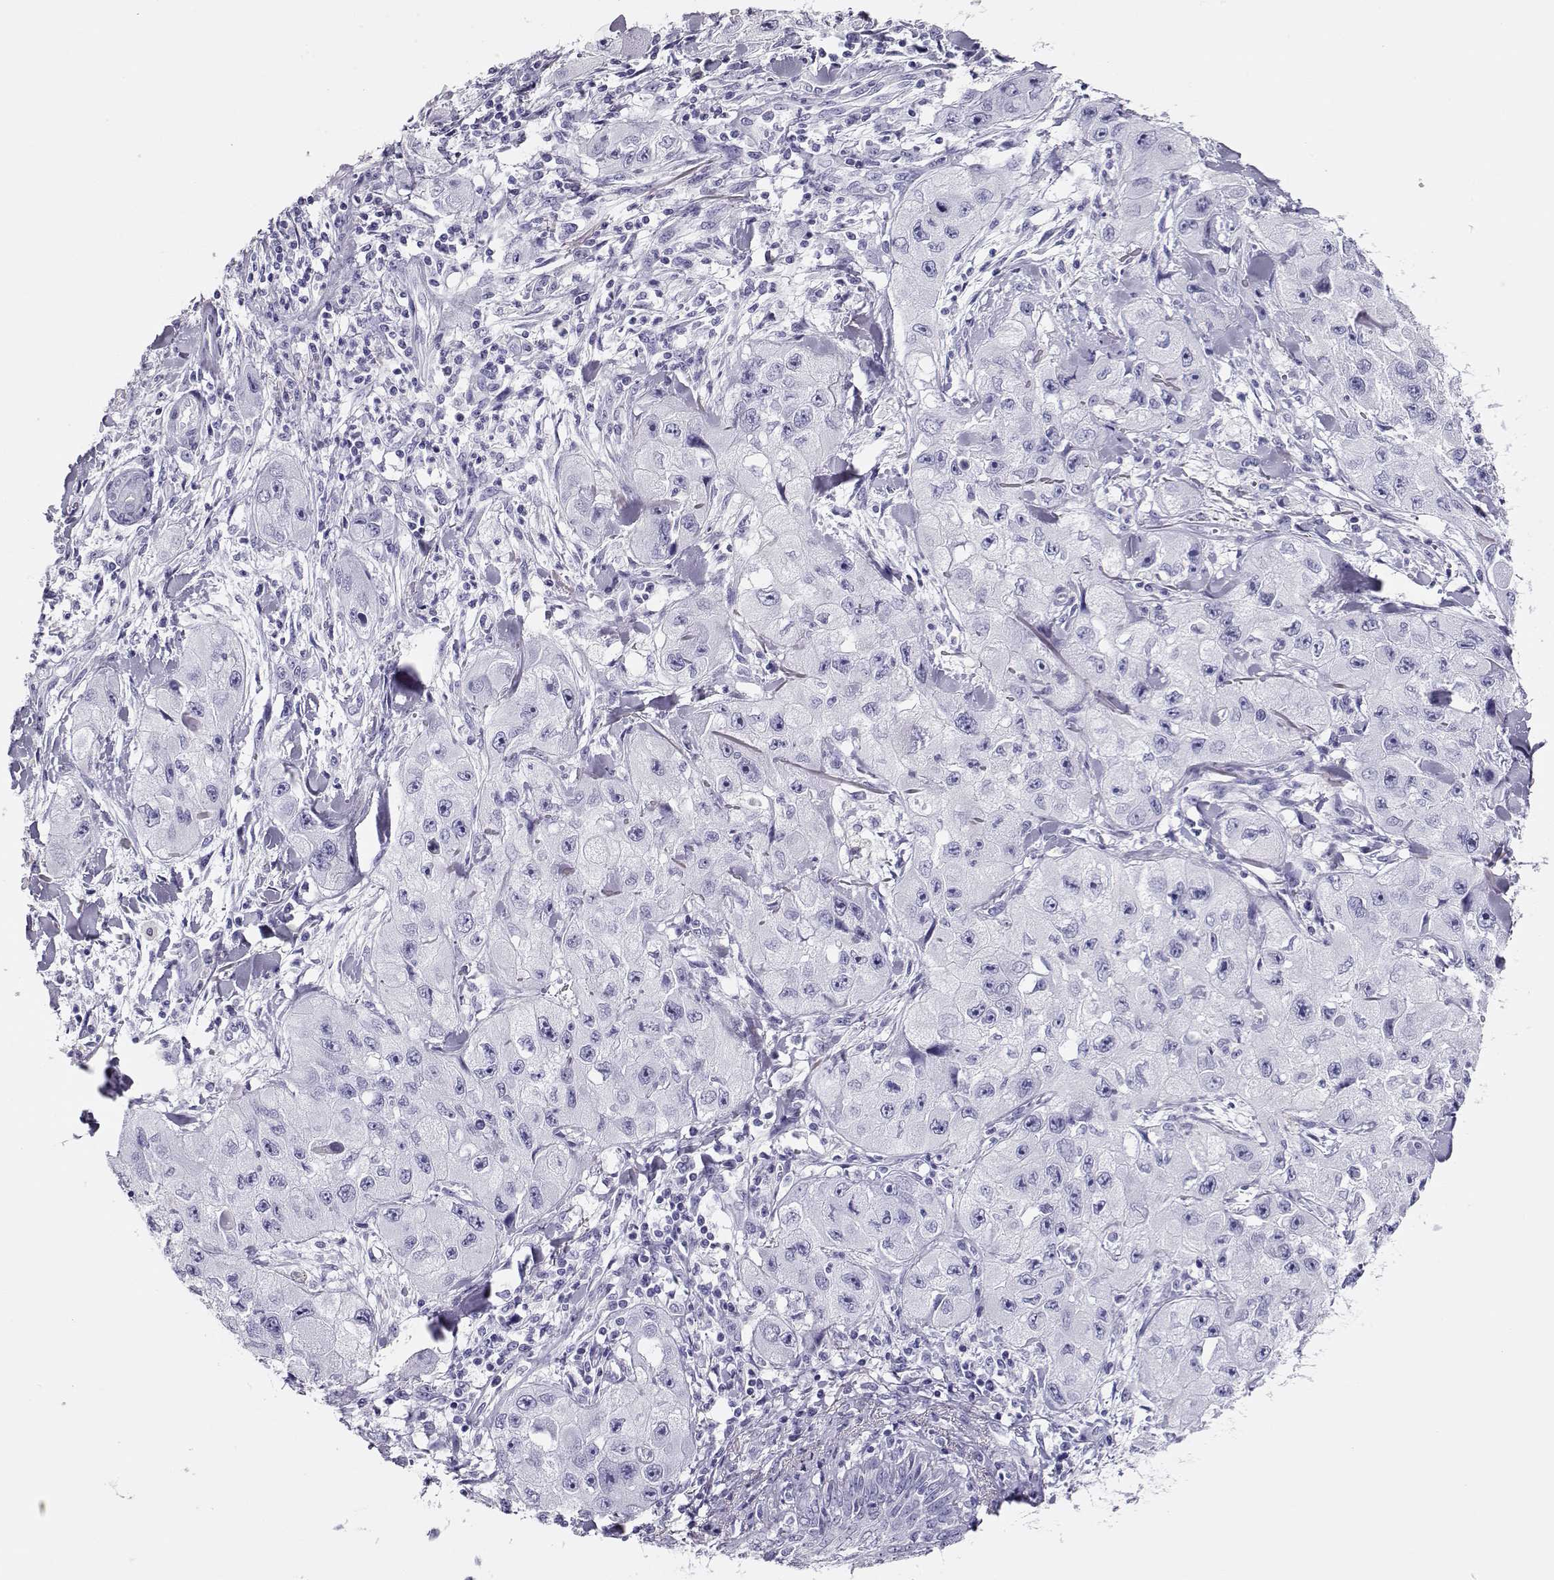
{"staining": {"intensity": "negative", "quantity": "none", "location": "none"}, "tissue": "skin cancer", "cell_type": "Tumor cells", "image_type": "cancer", "snomed": [{"axis": "morphology", "description": "Squamous cell carcinoma, NOS"}, {"axis": "topography", "description": "Skin"}, {"axis": "topography", "description": "Subcutis"}], "caption": "High power microscopy micrograph of an immunohistochemistry (IHC) image of skin squamous cell carcinoma, revealing no significant staining in tumor cells.", "gene": "CRX", "patient": {"sex": "male", "age": 73}}